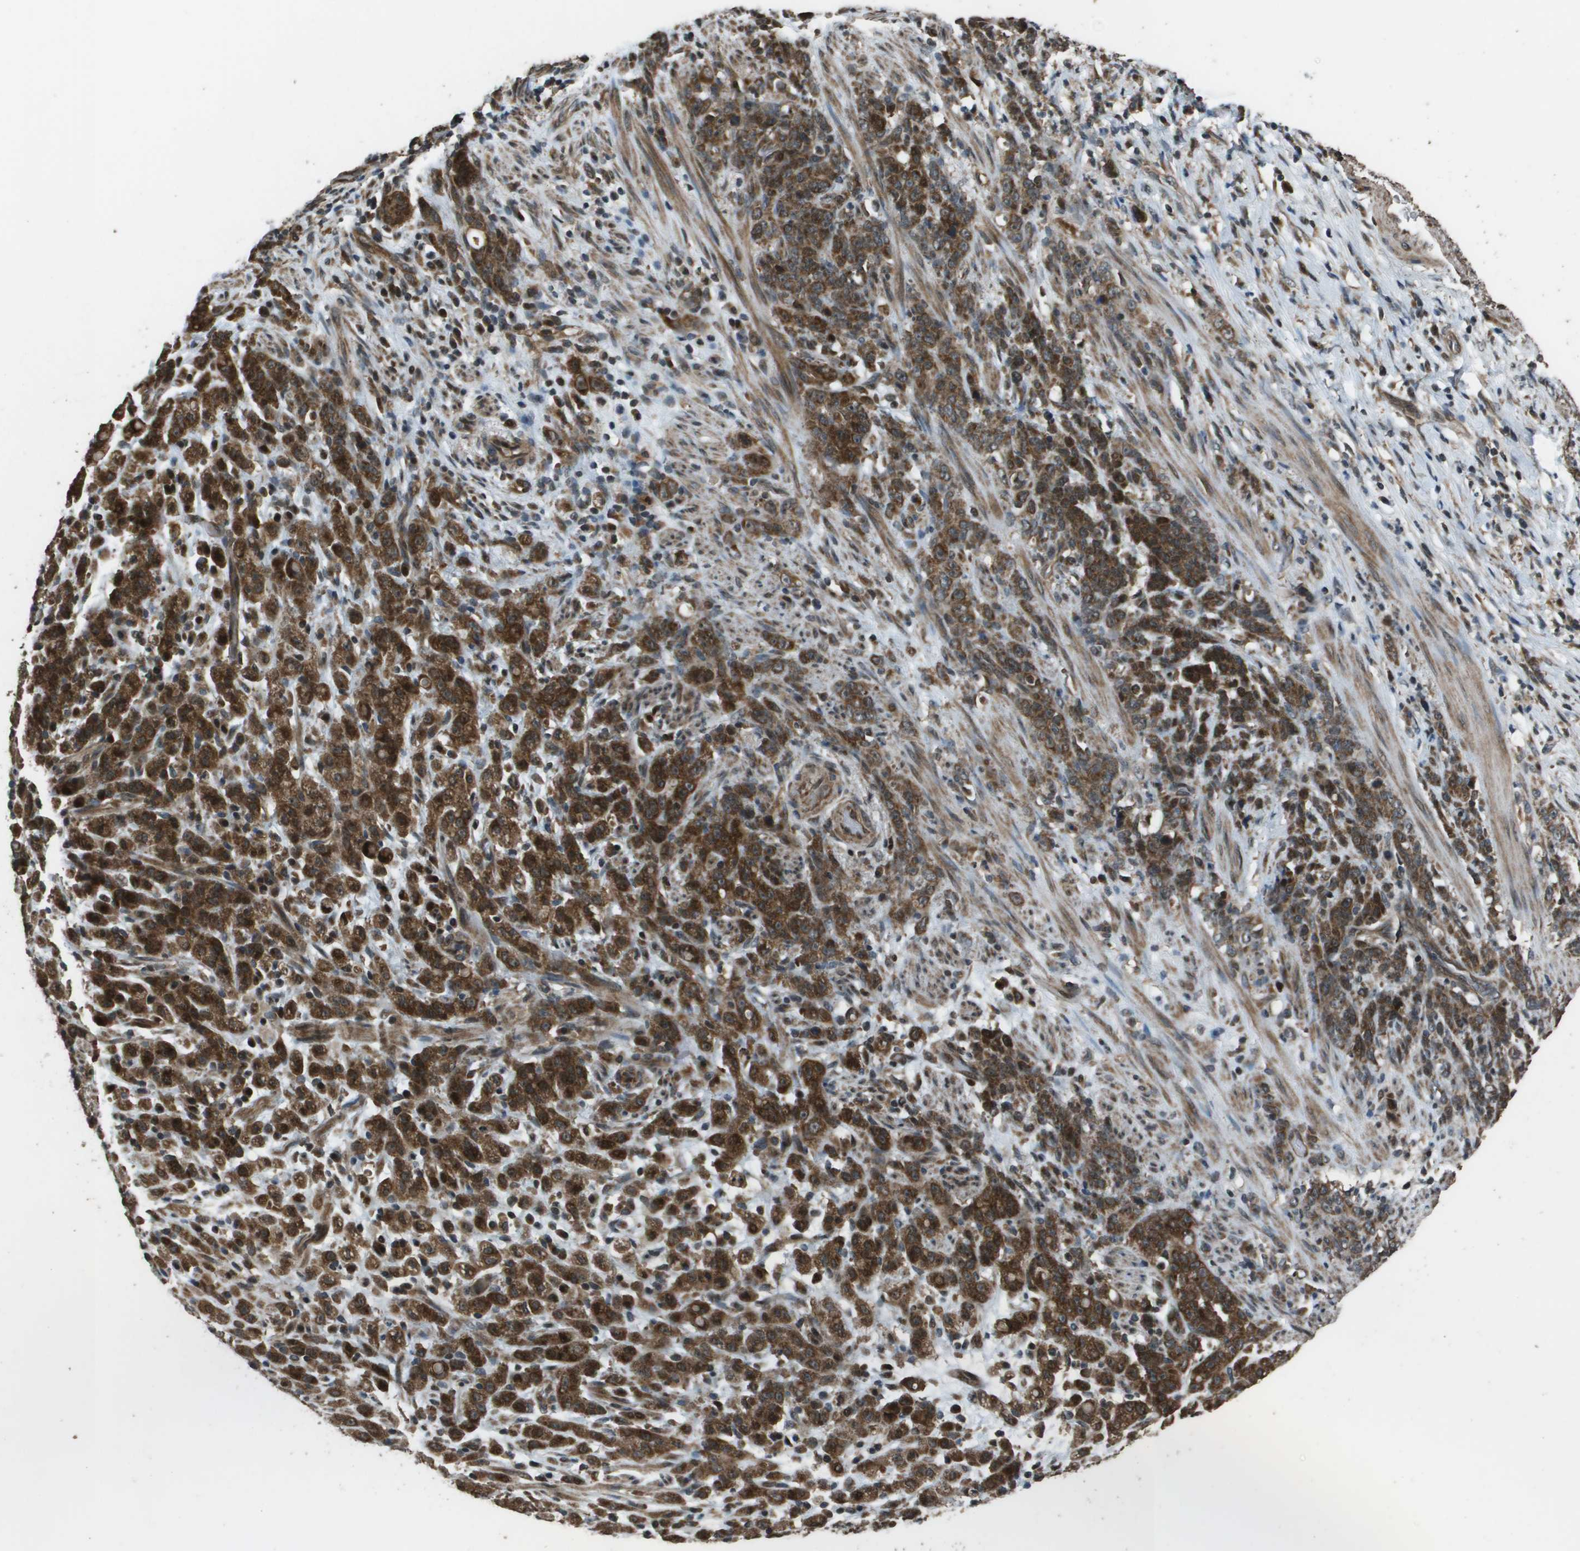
{"staining": {"intensity": "strong", "quantity": ">75%", "location": "cytoplasmic/membranous"}, "tissue": "stomach cancer", "cell_type": "Tumor cells", "image_type": "cancer", "snomed": [{"axis": "morphology", "description": "Adenocarcinoma, NOS"}, {"axis": "topography", "description": "Stomach, lower"}], "caption": "This is an image of immunohistochemistry staining of stomach cancer (adenocarcinoma), which shows strong positivity in the cytoplasmic/membranous of tumor cells.", "gene": "FIG4", "patient": {"sex": "male", "age": 88}}